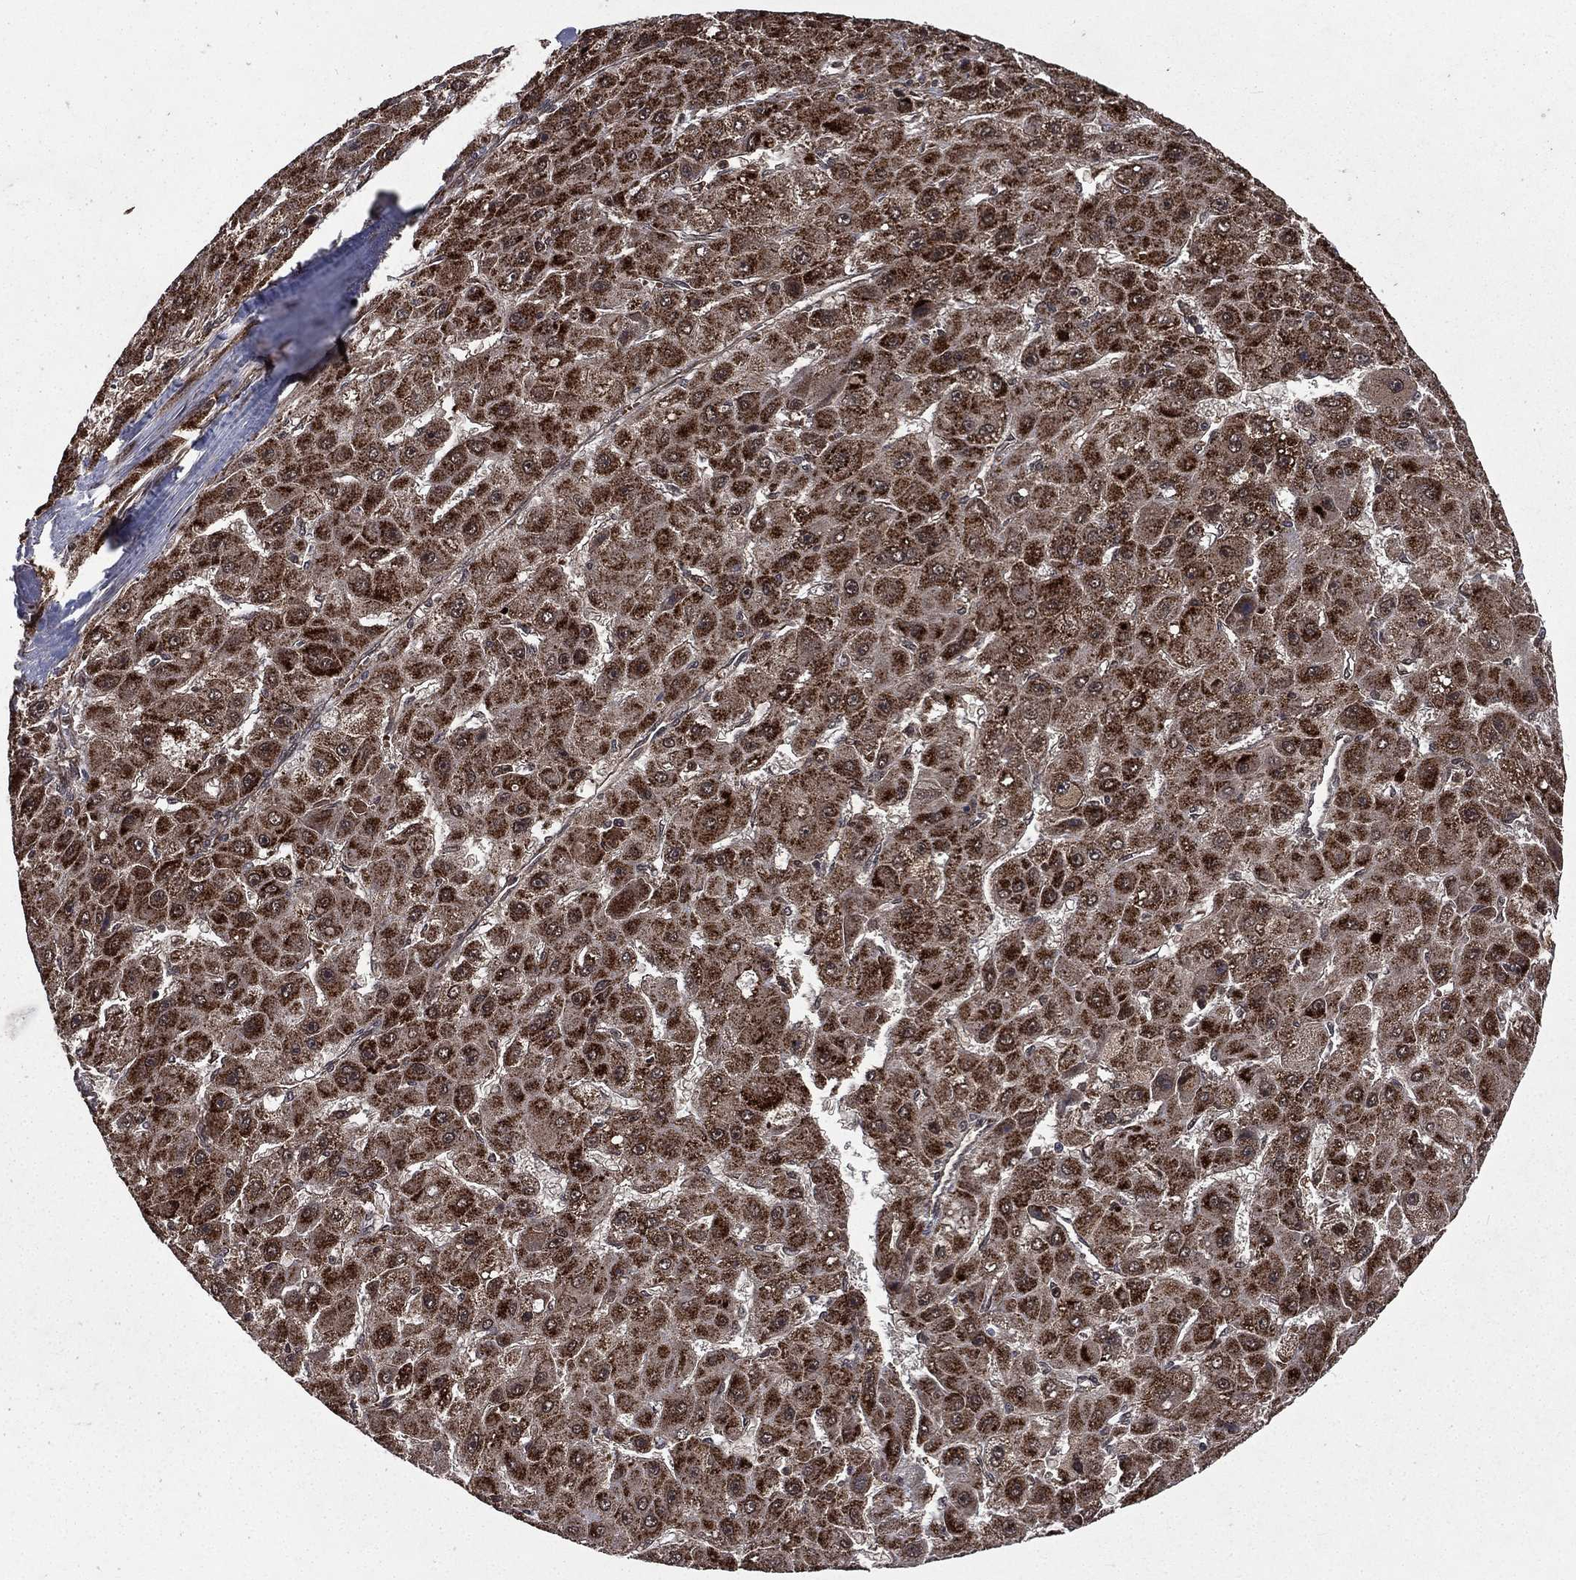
{"staining": {"intensity": "strong", "quantity": "25%-75%", "location": "cytoplasmic/membranous"}, "tissue": "liver cancer", "cell_type": "Tumor cells", "image_type": "cancer", "snomed": [{"axis": "morphology", "description": "Carcinoma, Hepatocellular, NOS"}, {"axis": "topography", "description": "Liver"}], "caption": "Protein expression analysis of liver cancer displays strong cytoplasmic/membranous expression in about 25%-75% of tumor cells.", "gene": "LENG8", "patient": {"sex": "female", "age": 25}}